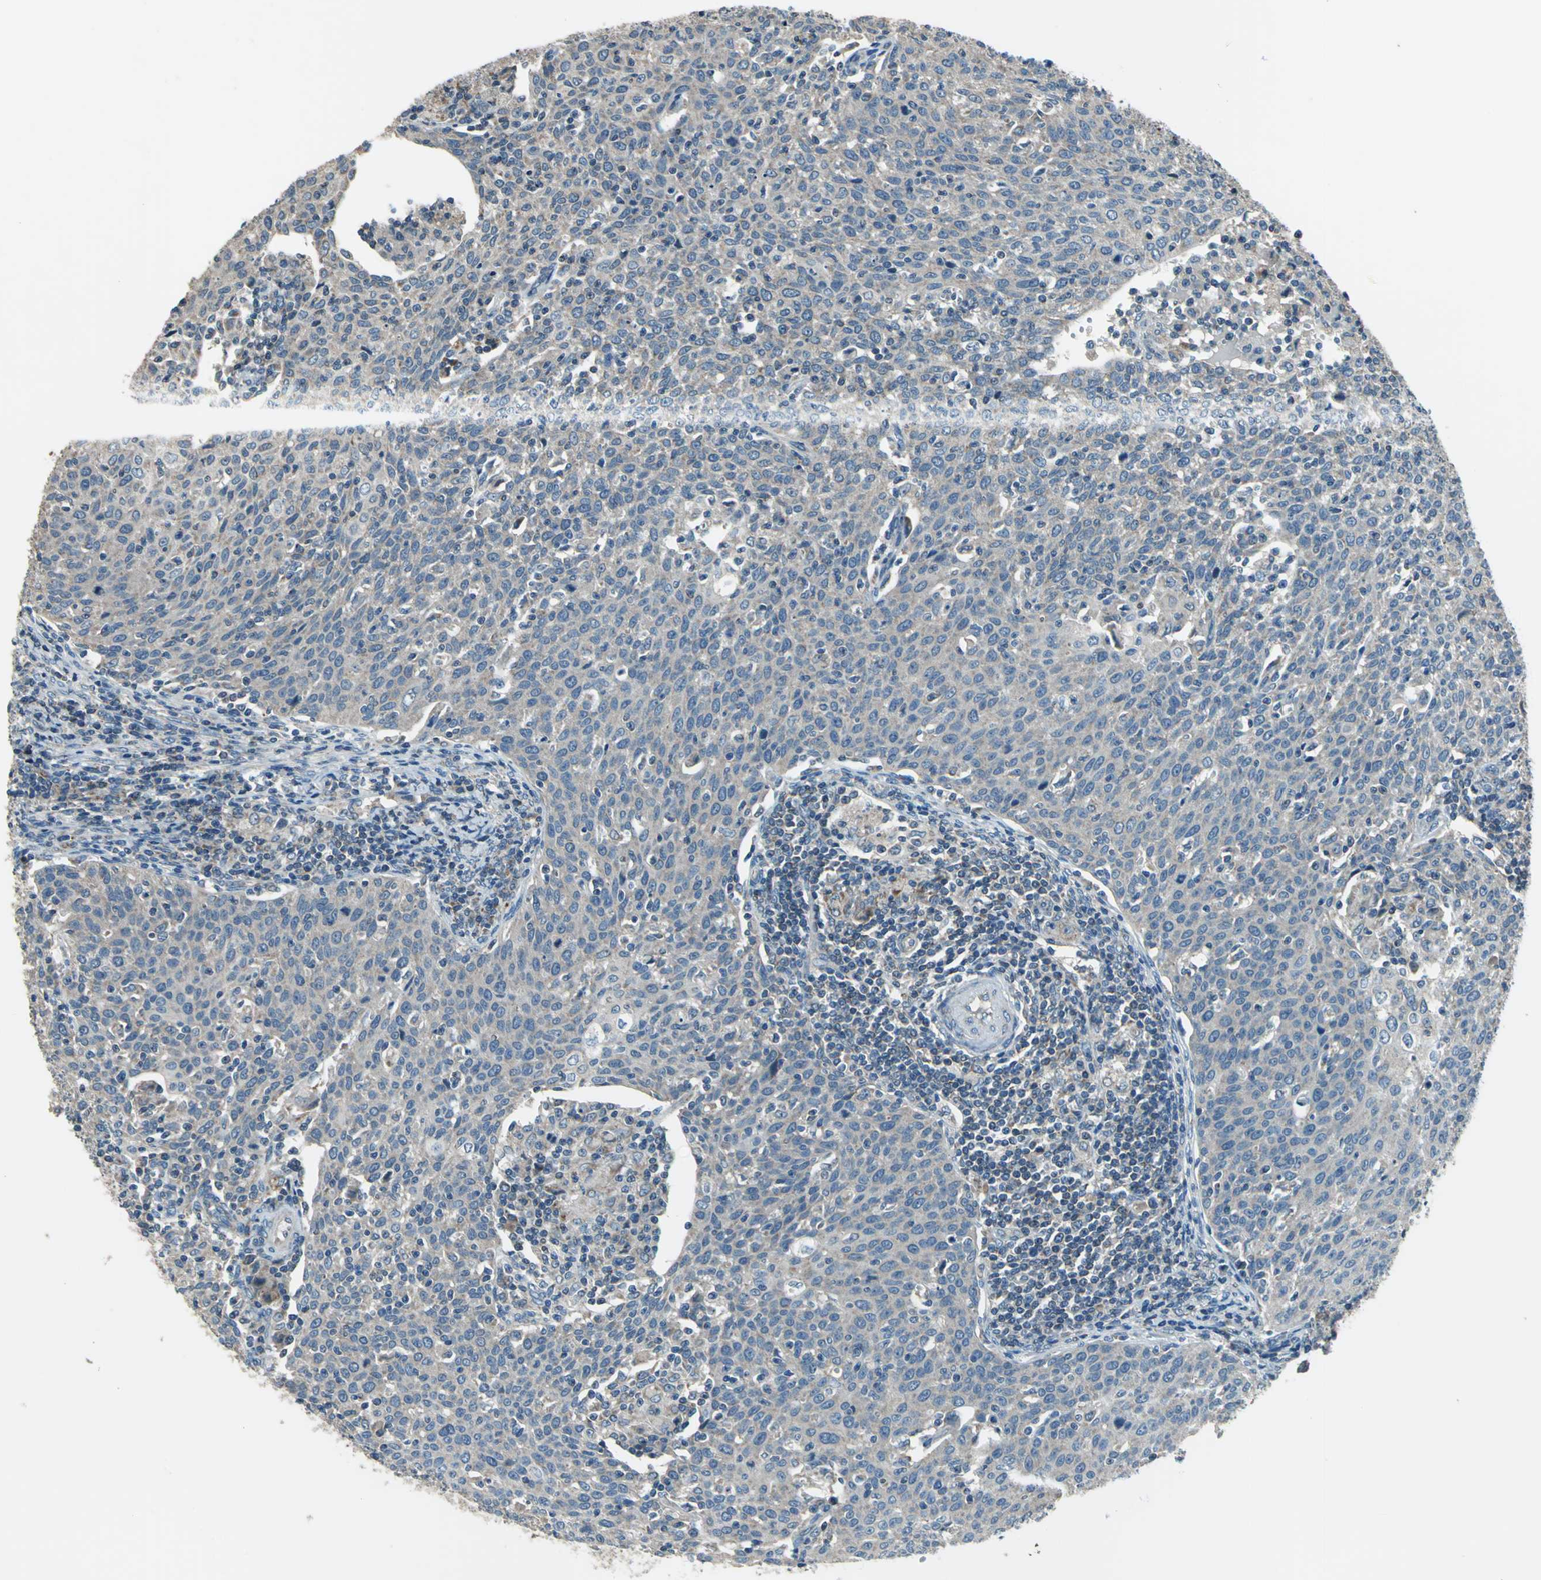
{"staining": {"intensity": "weak", "quantity": "25%-75%", "location": "cytoplasmic/membranous"}, "tissue": "cervical cancer", "cell_type": "Tumor cells", "image_type": "cancer", "snomed": [{"axis": "morphology", "description": "Squamous cell carcinoma, NOS"}, {"axis": "topography", "description": "Cervix"}], "caption": "Immunohistochemistry (DAB (3,3'-diaminobenzidine)) staining of human cervical cancer reveals weak cytoplasmic/membranous protein positivity in about 25%-75% of tumor cells. Using DAB (3,3'-diaminobenzidine) (brown) and hematoxylin (blue) stains, captured at high magnification using brightfield microscopy.", "gene": "TRAK1", "patient": {"sex": "female", "age": 38}}